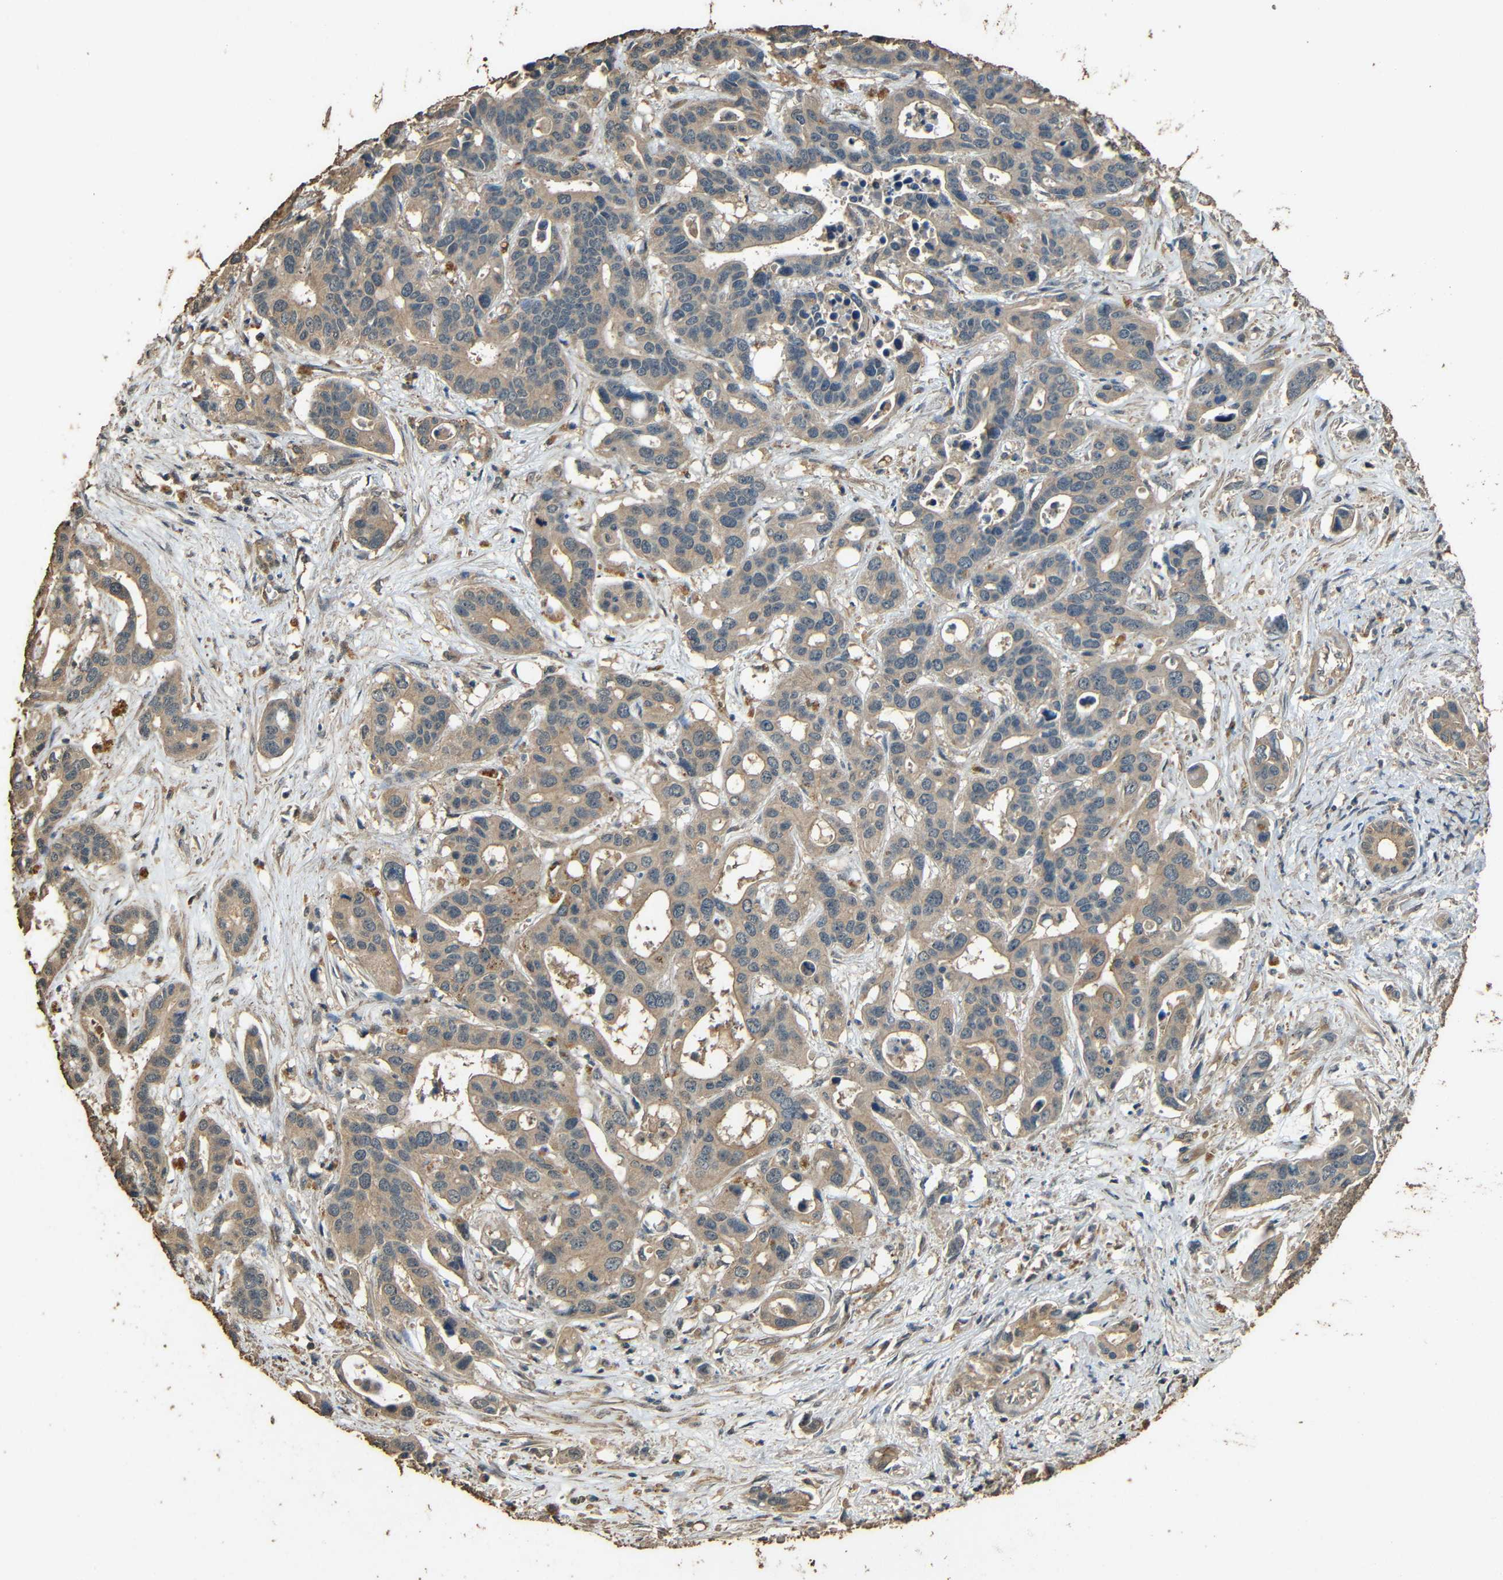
{"staining": {"intensity": "moderate", "quantity": ">75%", "location": "cytoplasmic/membranous"}, "tissue": "liver cancer", "cell_type": "Tumor cells", "image_type": "cancer", "snomed": [{"axis": "morphology", "description": "Cholangiocarcinoma"}, {"axis": "topography", "description": "Liver"}], "caption": "Liver cholangiocarcinoma stained for a protein shows moderate cytoplasmic/membranous positivity in tumor cells. The staining was performed using DAB, with brown indicating positive protein expression. Nuclei are stained blue with hematoxylin.", "gene": "PDE5A", "patient": {"sex": "female", "age": 65}}